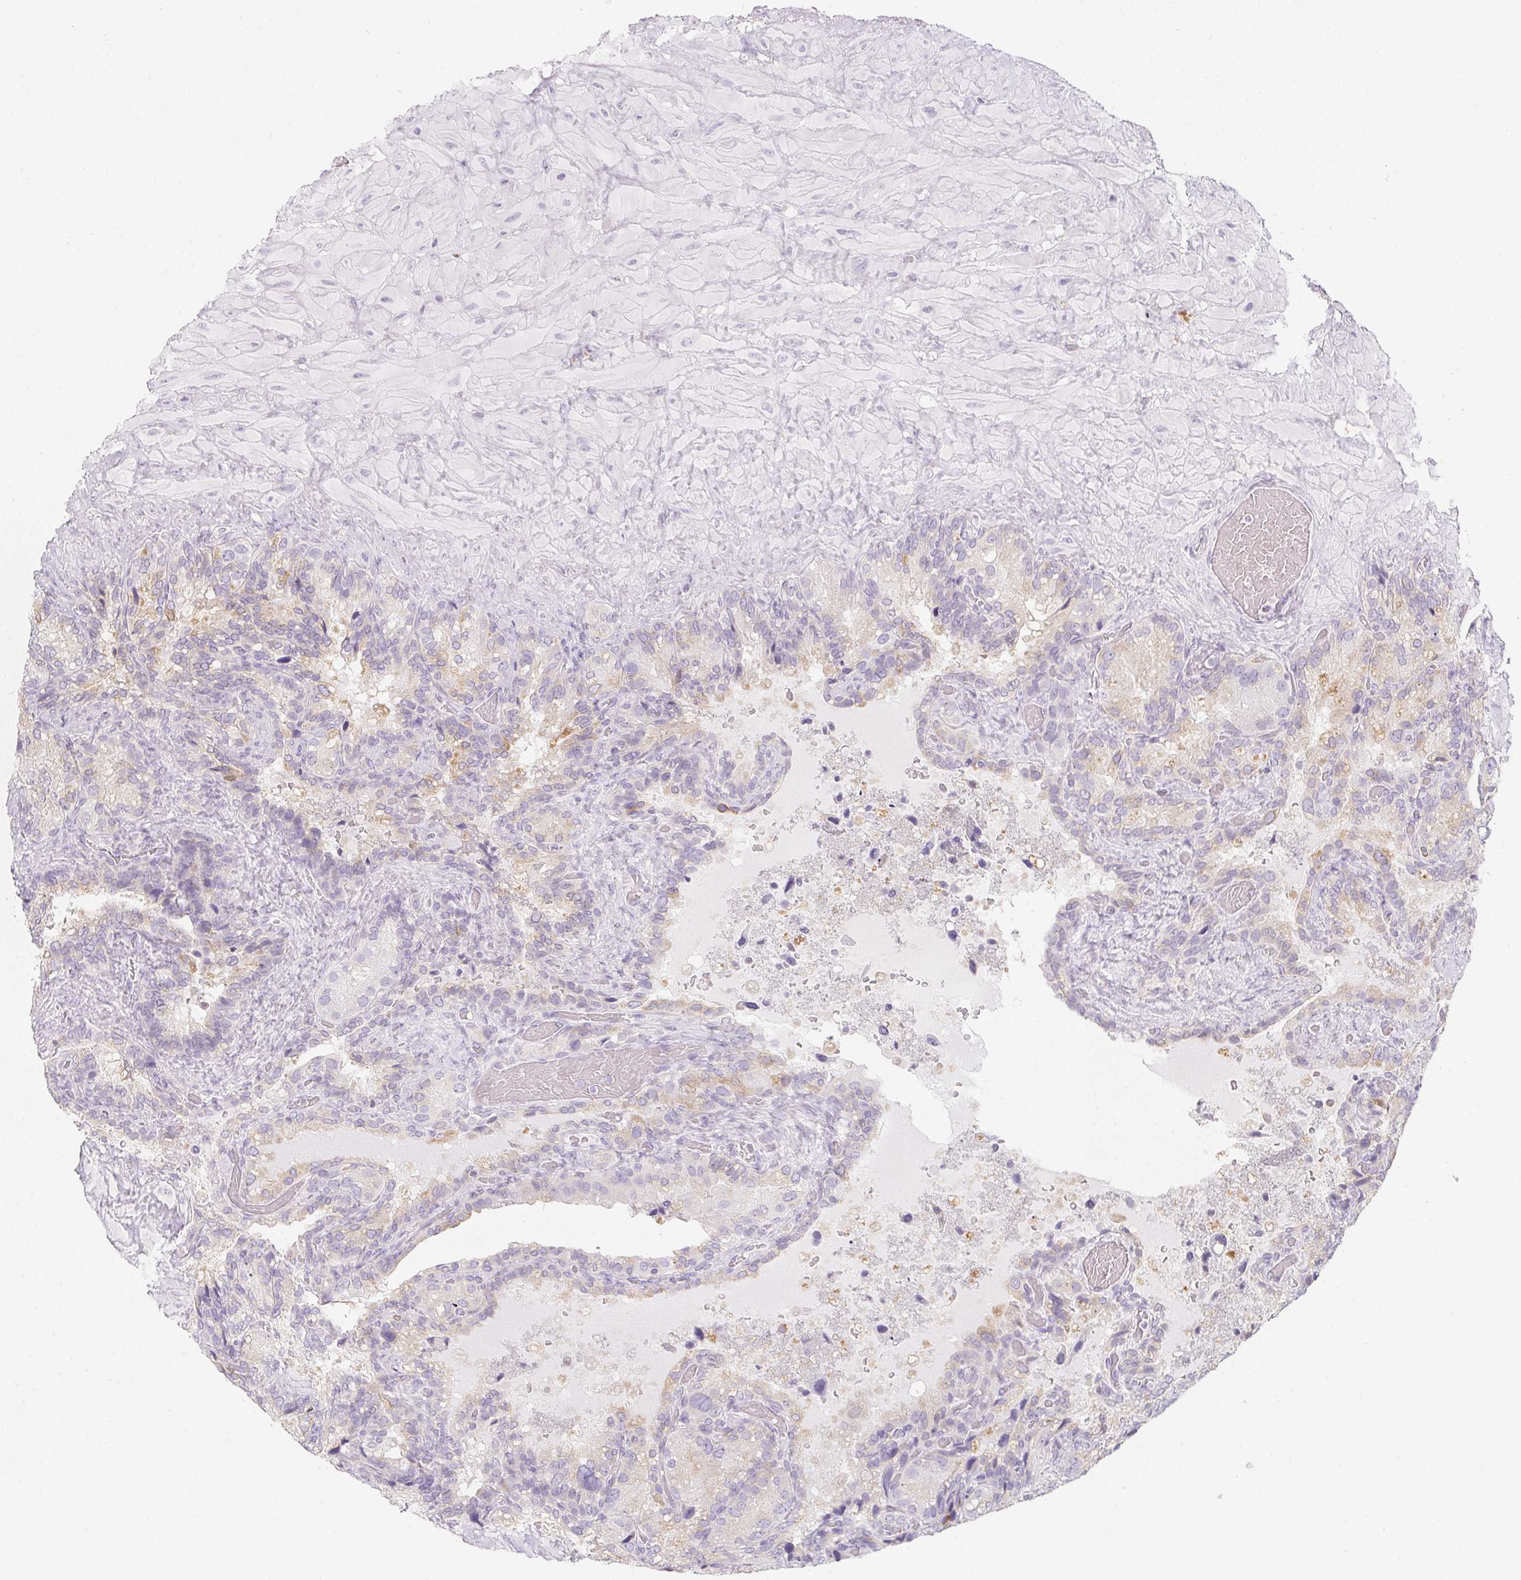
{"staining": {"intensity": "negative", "quantity": "none", "location": "none"}, "tissue": "seminal vesicle", "cell_type": "Glandular cells", "image_type": "normal", "snomed": [{"axis": "morphology", "description": "Normal tissue, NOS"}, {"axis": "topography", "description": "Seminal veicle"}], "caption": "A micrograph of seminal vesicle stained for a protein demonstrates no brown staining in glandular cells.", "gene": "SOAT1", "patient": {"sex": "male", "age": 60}}